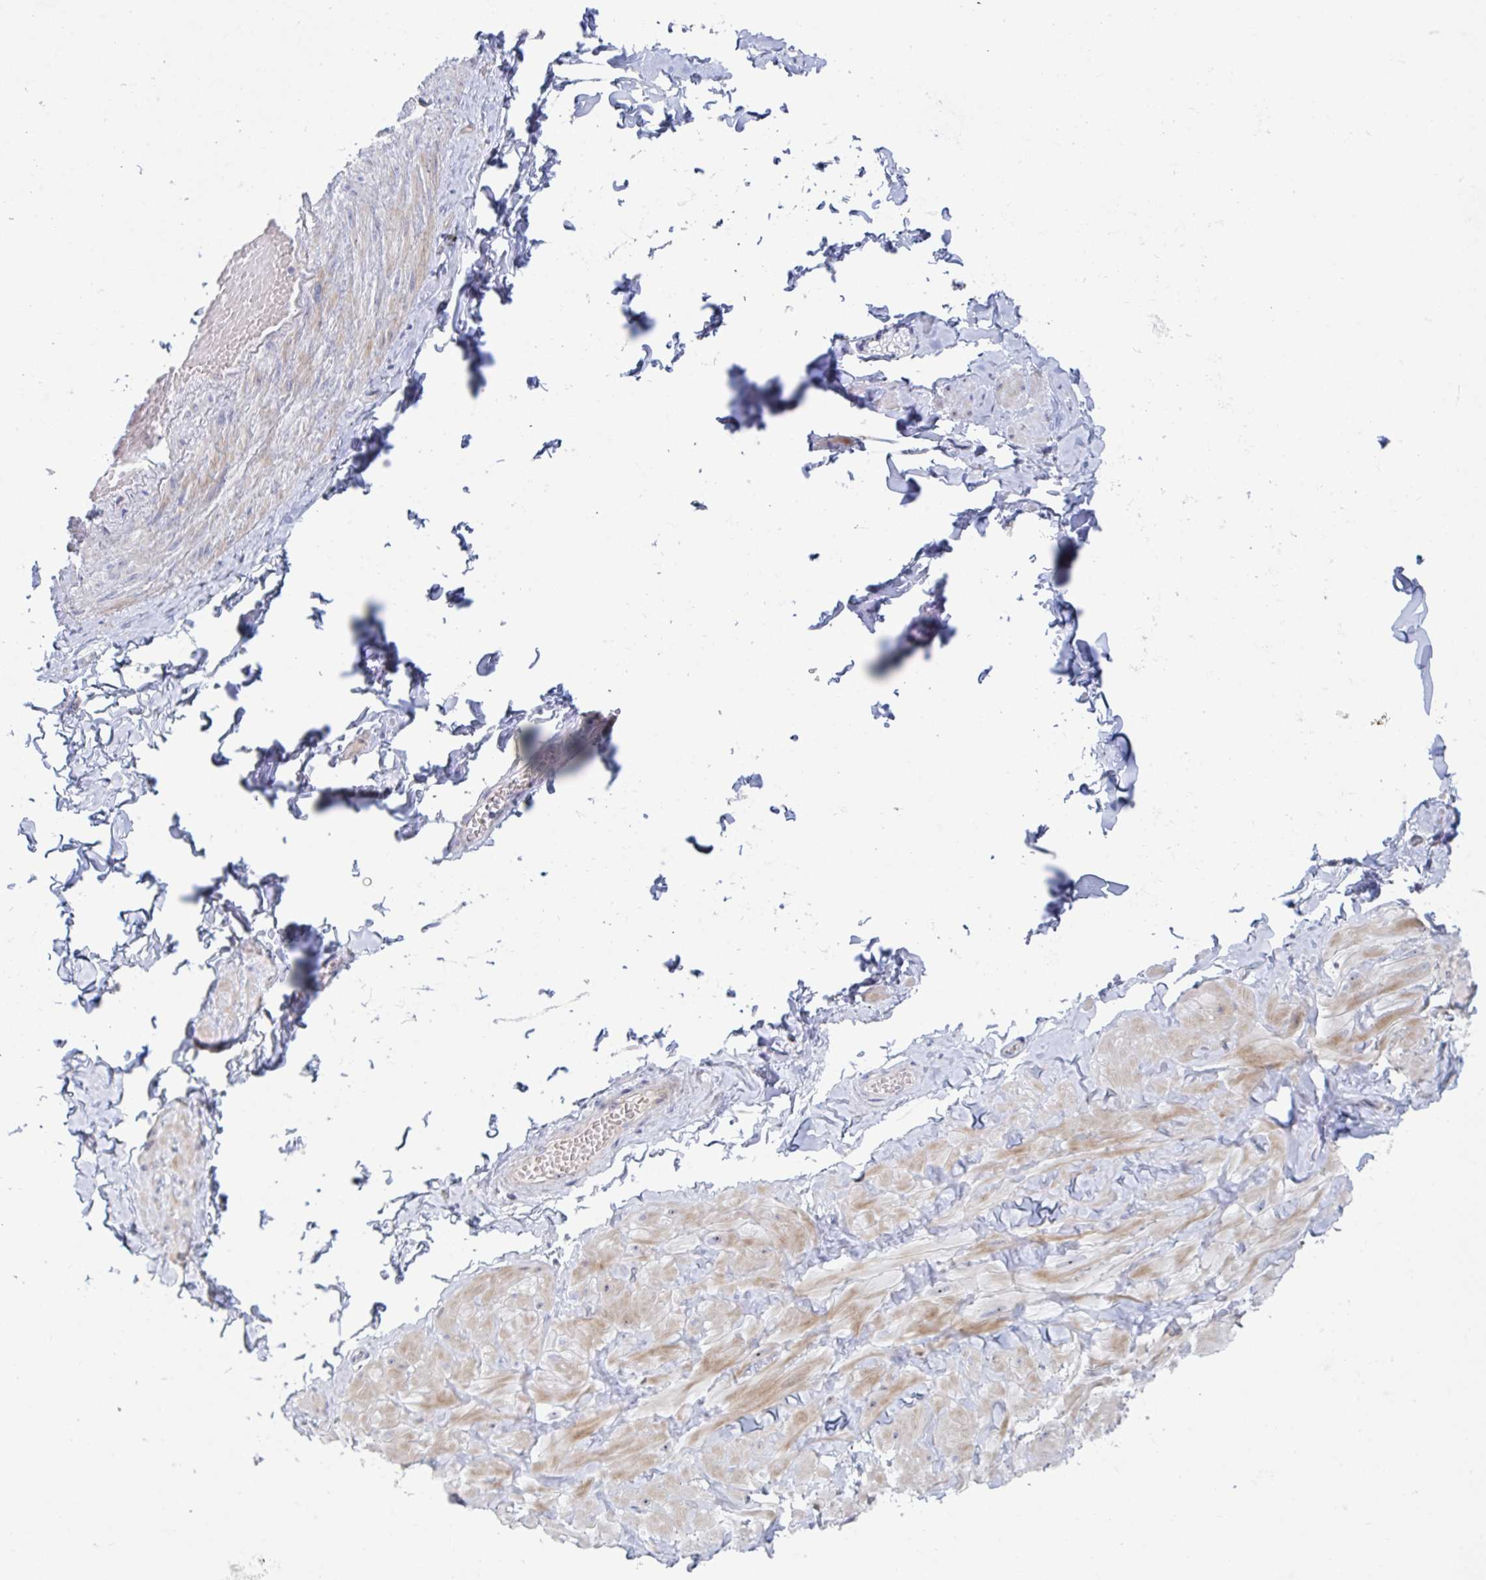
{"staining": {"intensity": "negative", "quantity": "none", "location": "none"}, "tissue": "adipose tissue", "cell_type": "Adipocytes", "image_type": "normal", "snomed": [{"axis": "morphology", "description": "Normal tissue, NOS"}, {"axis": "topography", "description": "Soft tissue"}, {"axis": "topography", "description": "Adipose tissue"}, {"axis": "topography", "description": "Vascular tissue"}, {"axis": "topography", "description": "Peripheral nerve tissue"}], "caption": "The immunohistochemistry (IHC) photomicrograph has no significant staining in adipocytes of adipose tissue.", "gene": "MRPL53", "patient": {"sex": "male", "age": 29}}